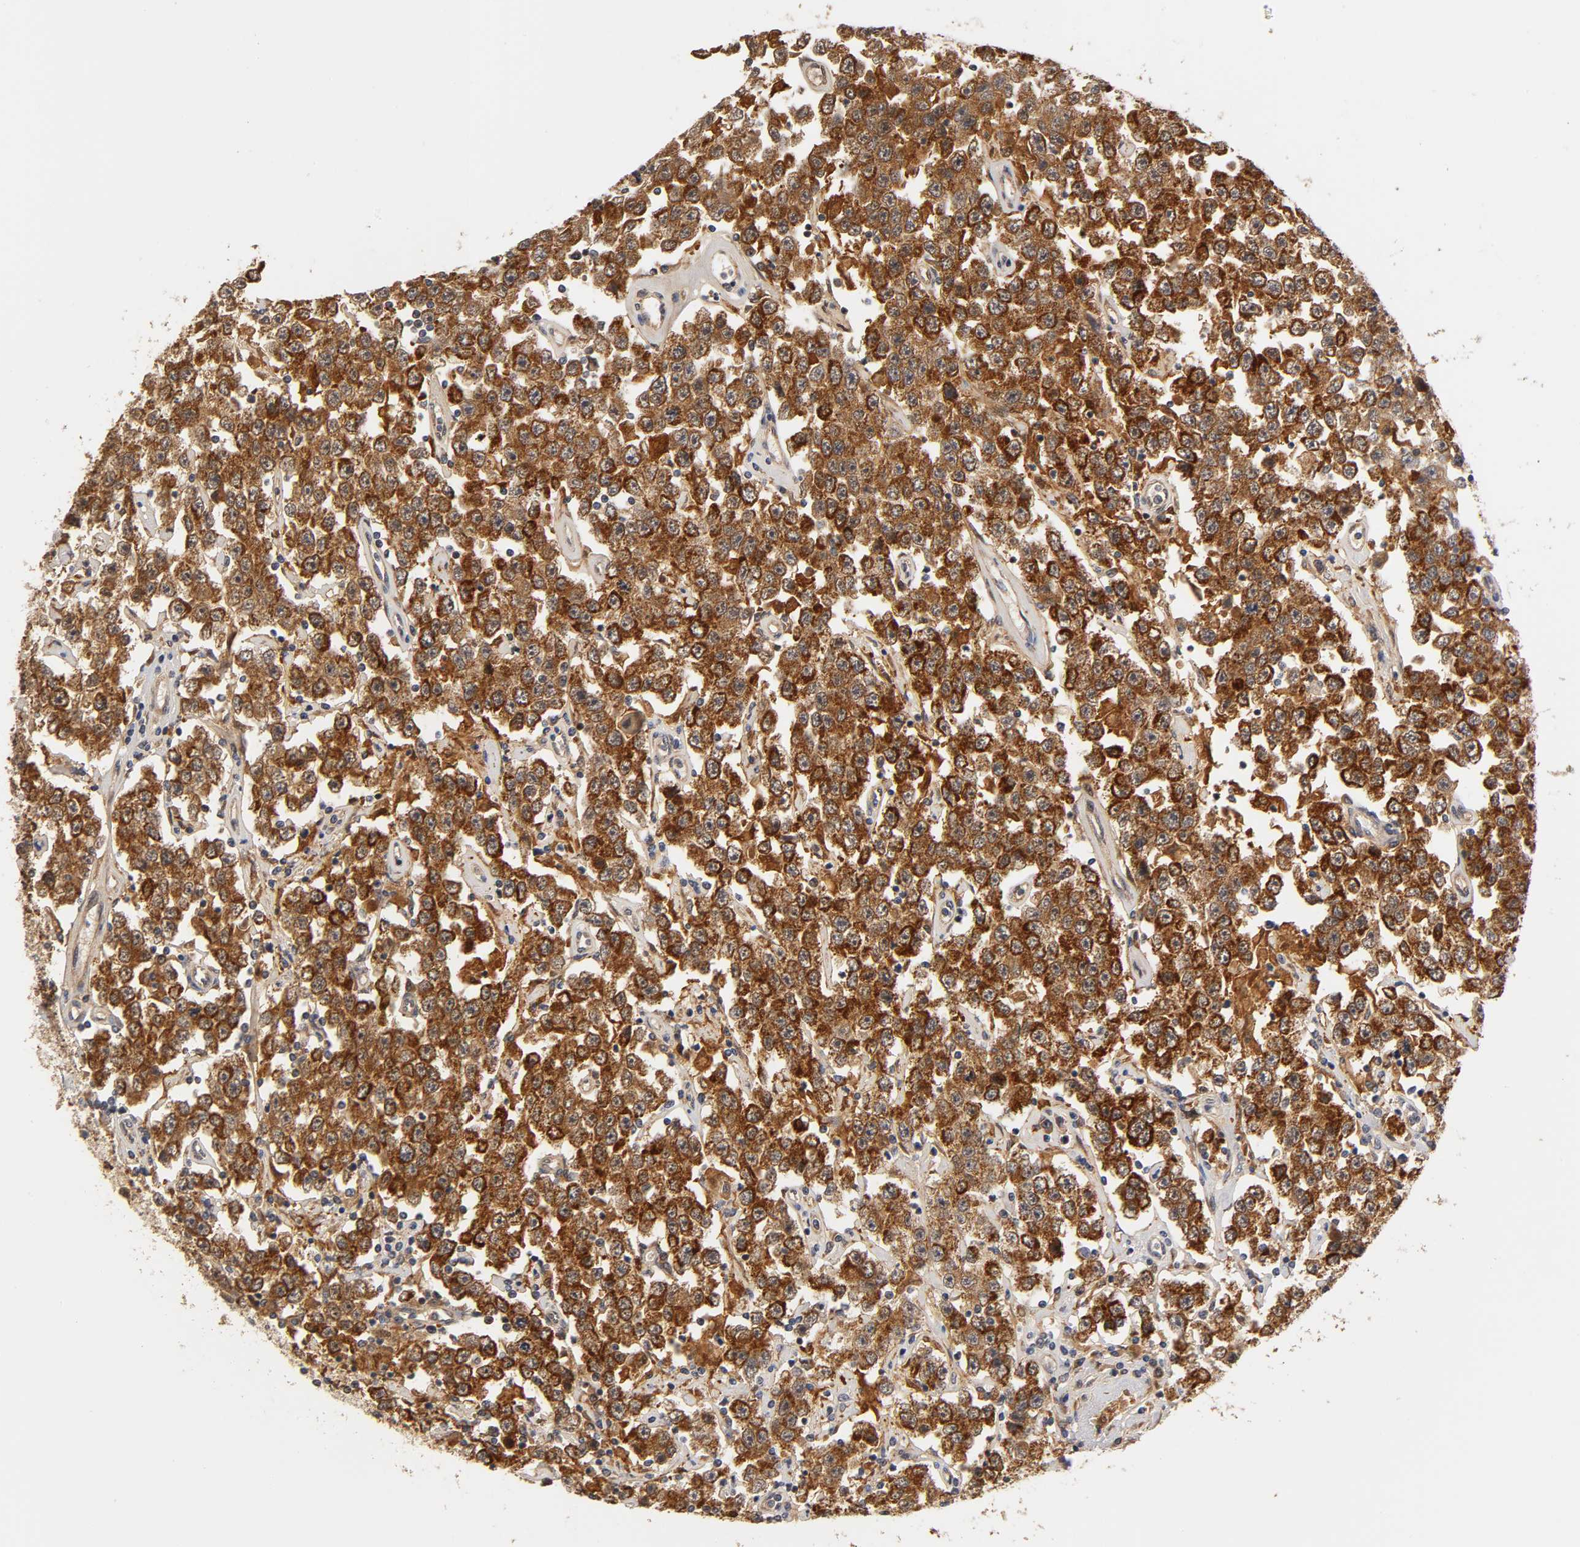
{"staining": {"intensity": "strong", "quantity": ">75%", "location": "cytoplasmic/membranous"}, "tissue": "testis cancer", "cell_type": "Tumor cells", "image_type": "cancer", "snomed": [{"axis": "morphology", "description": "Seminoma, NOS"}, {"axis": "topography", "description": "Testis"}], "caption": "Human testis cancer (seminoma) stained for a protein (brown) shows strong cytoplasmic/membranous positive staining in about >75% of tumor cells.", "gene": "GSTZ1", "patient": {"sex": "male", "age": 52}}